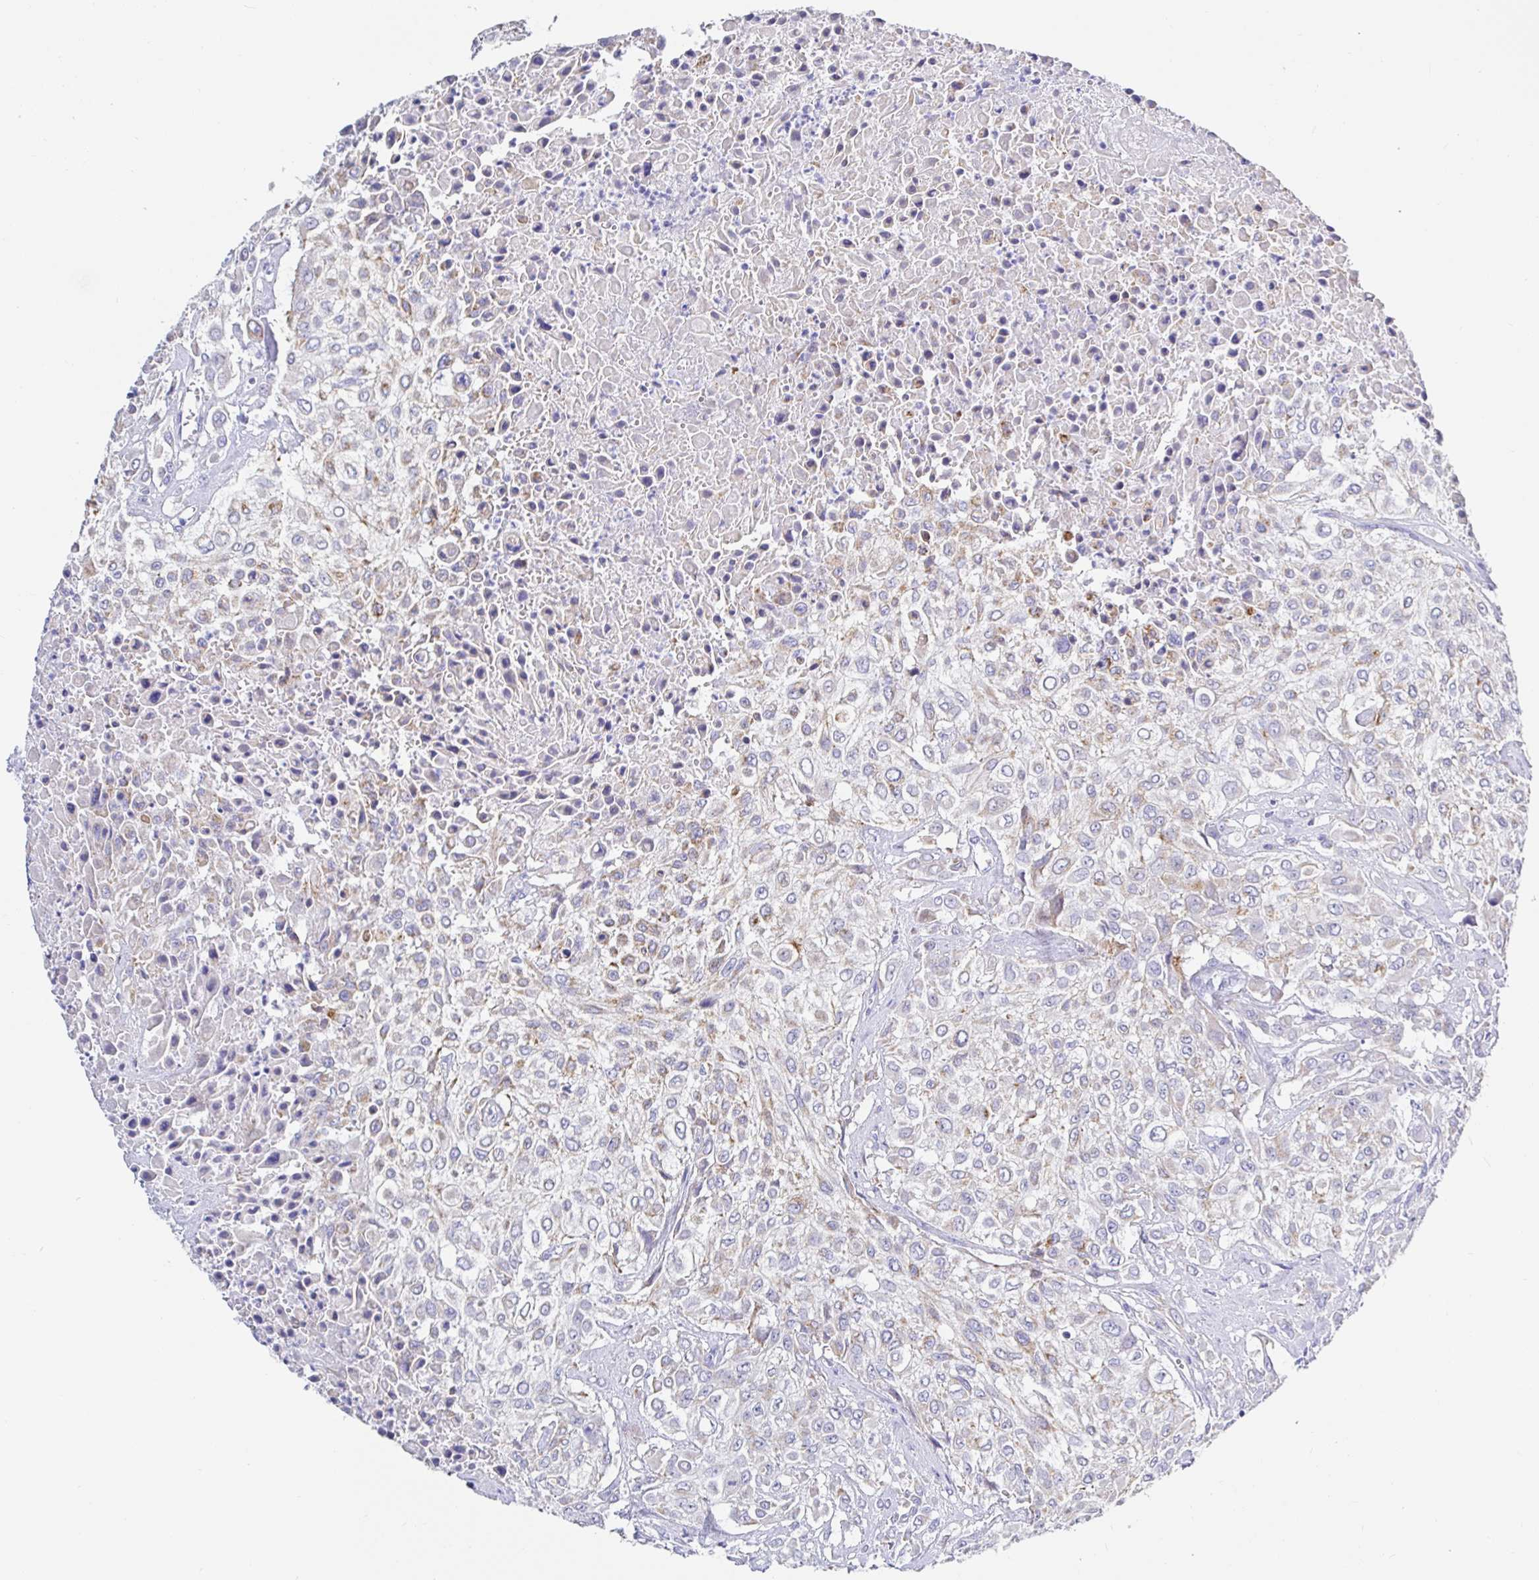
{"staining": {"intensity": "negative", "quantity": "none", "location": "none"}, "tissue": "urothelial cancer", "cell_type": "Tumor cells", "image_type": "cancer", "snomed": [{"axis": "morphology", "description": "Urothelial carcinoma, High grade"}, {"axis": "topography", "description": "Urinary bladder"}], "caption": "IHC of human urothelial cancer displays no positivity in tumor cells.", "gene": "MAOA", "patient": {"sex": "male", "age": 57}}